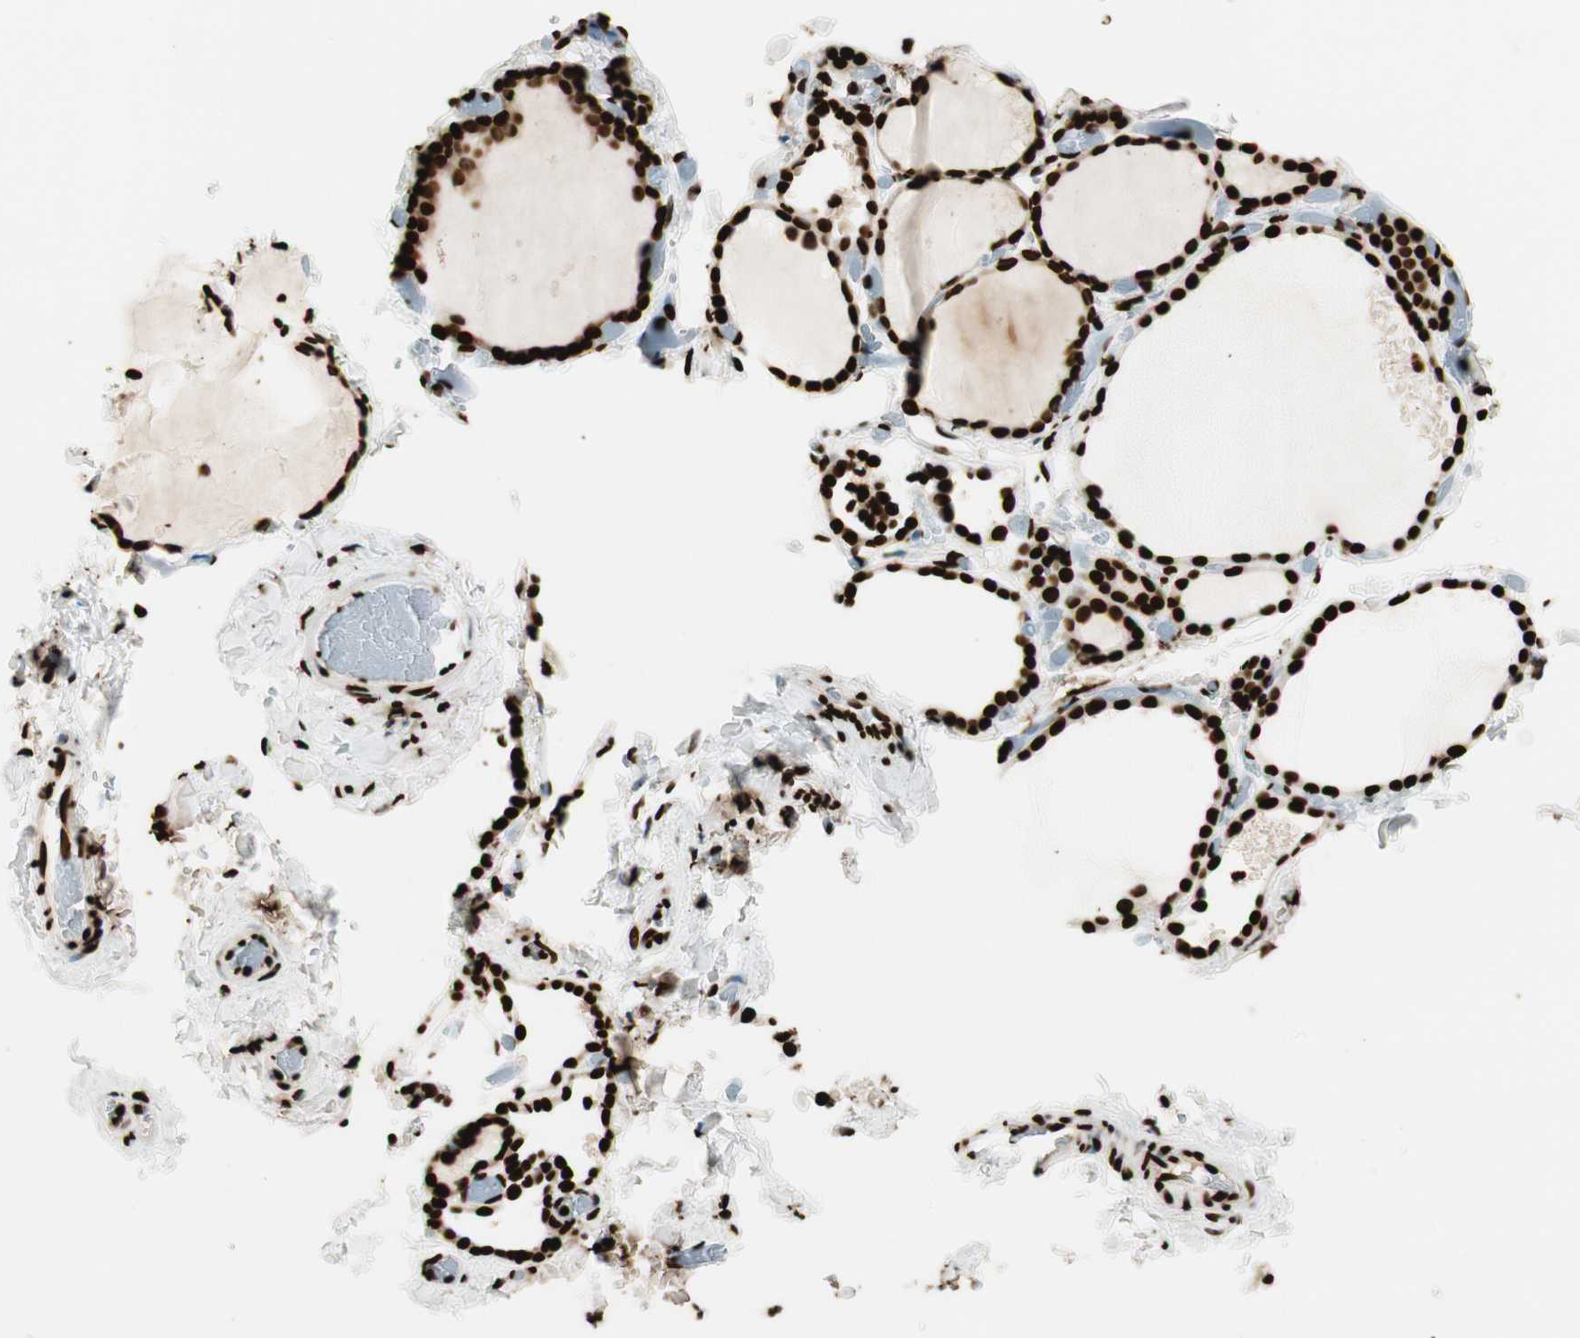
{"staining": {"intensity": "strong", "quantity": ">75%", "location": "nuclear"}, "tissue": "thyroid gland", "cell_type": "Glandular cells", "image_type": "normal", "snomed": [{"axis": "morphology", "description": "Normal tissue, NOS"}, {"axis": "topography", "description": "Thyroid gland"}], "caption": "Immunohistochemistry (IHC) of benign human thyroid gland displays high levels of strong nuclear positivity in approximately >75% of glandular cells. Using DAB (brown) and hematoxylin (blue) stains, captured at high magnification using brightfield microscopy.", "gene": "GLI2", "patient": {"sex": "female", "age": 22}}